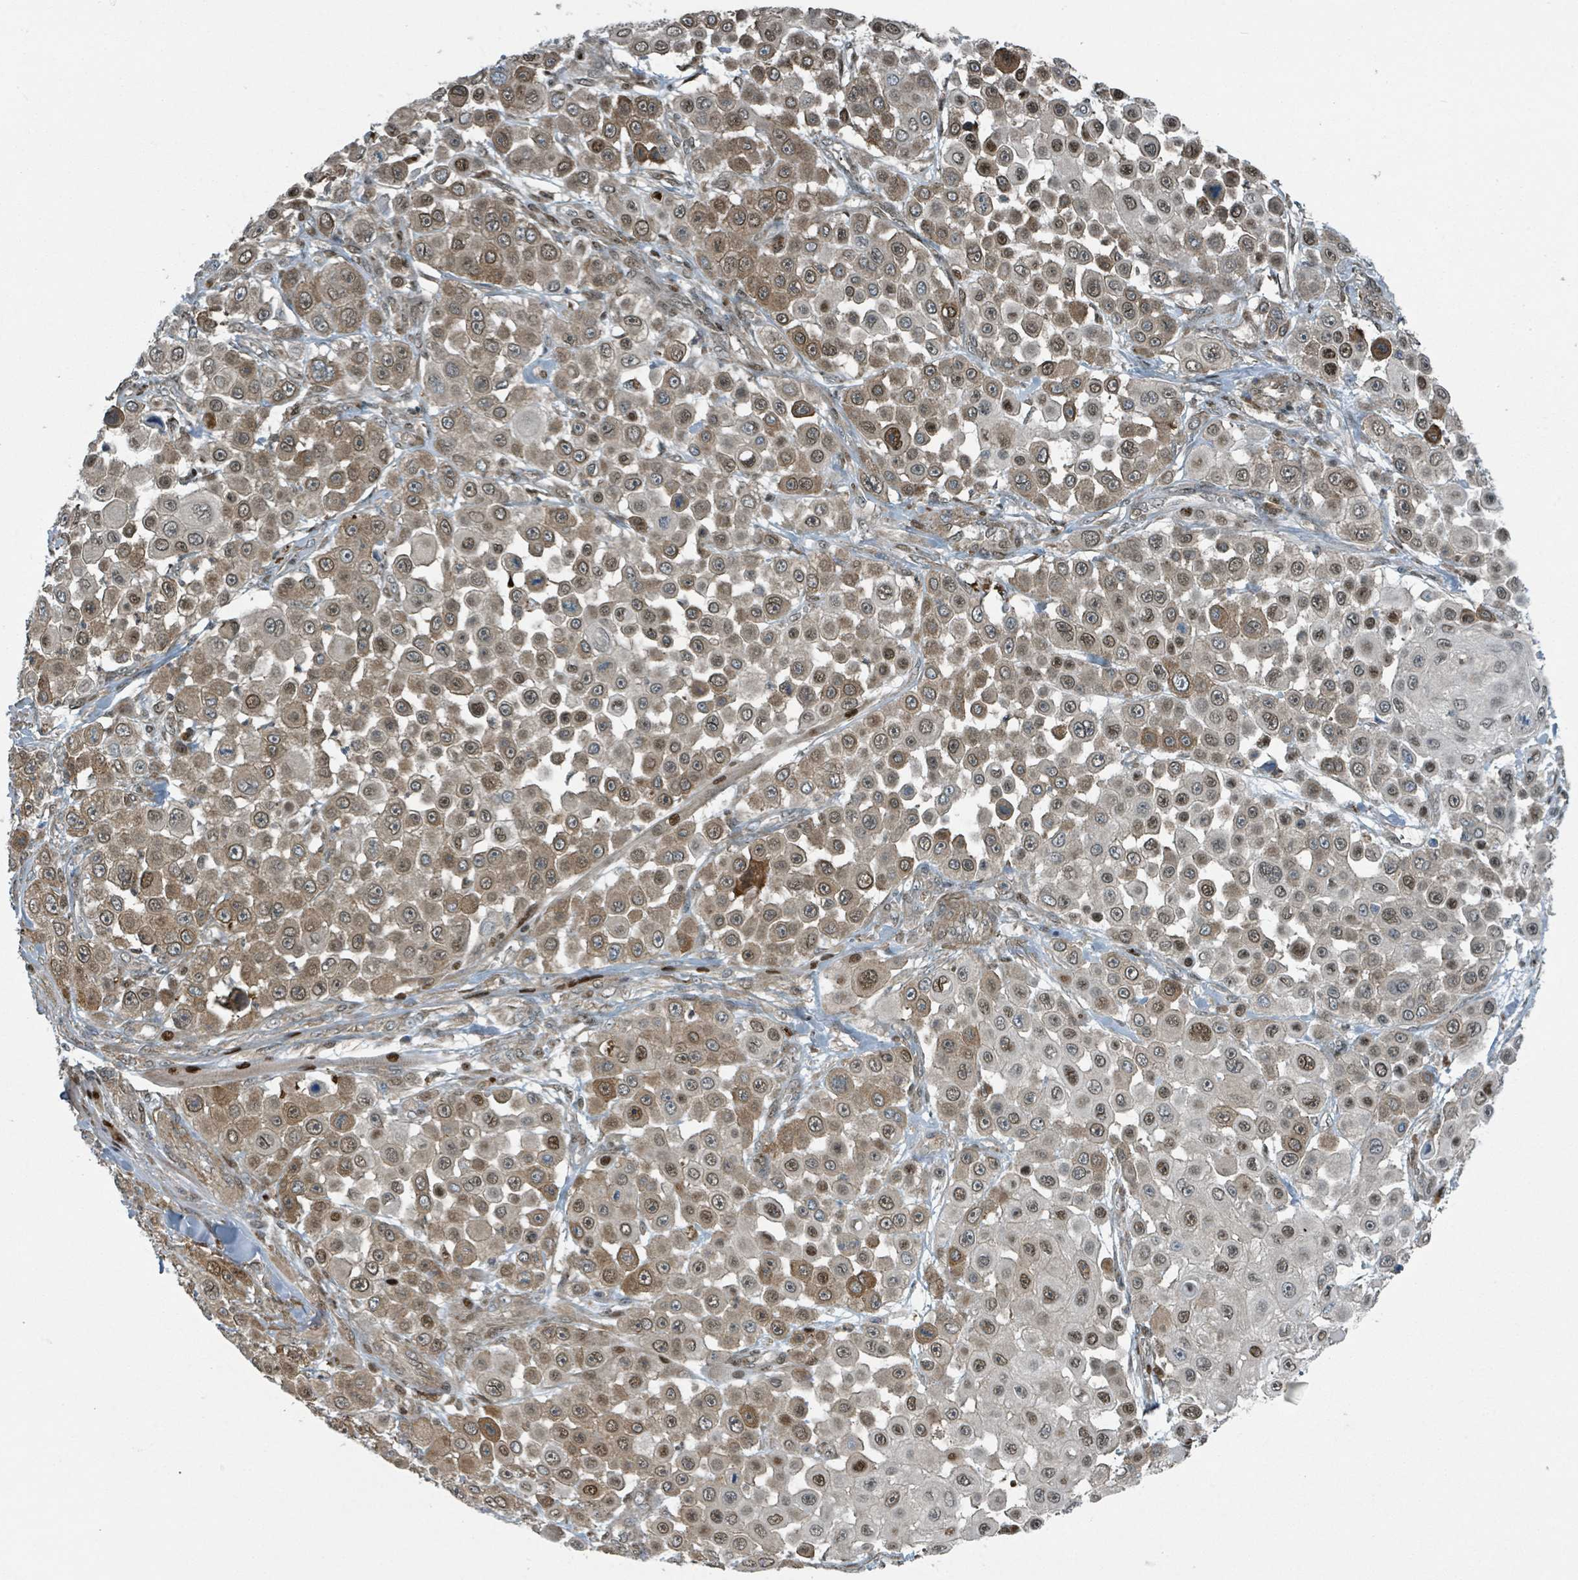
{"staining": {"intensity": "moderate", "quantity": ">75%", "location": "cytoplasmic/membranous,nuclear"}, "tissue": "skin cancer", "cell_type": "Tumor cells", "image_type": "cancer", "snomed": [{"axis": "morphology", "description": "Squamous cell carcinoma, NOS"}, {"axis": "topography", "description": "Skin"}], "caption": "The micrograph displays a brown stain indicating the presence of a protein in the cytoplasmic/membranous and nuclear of tumor cells in skin squamous cell carcinoma.", "gene": "RHPN2", "patient": {"sex": "male", "age": 67}}